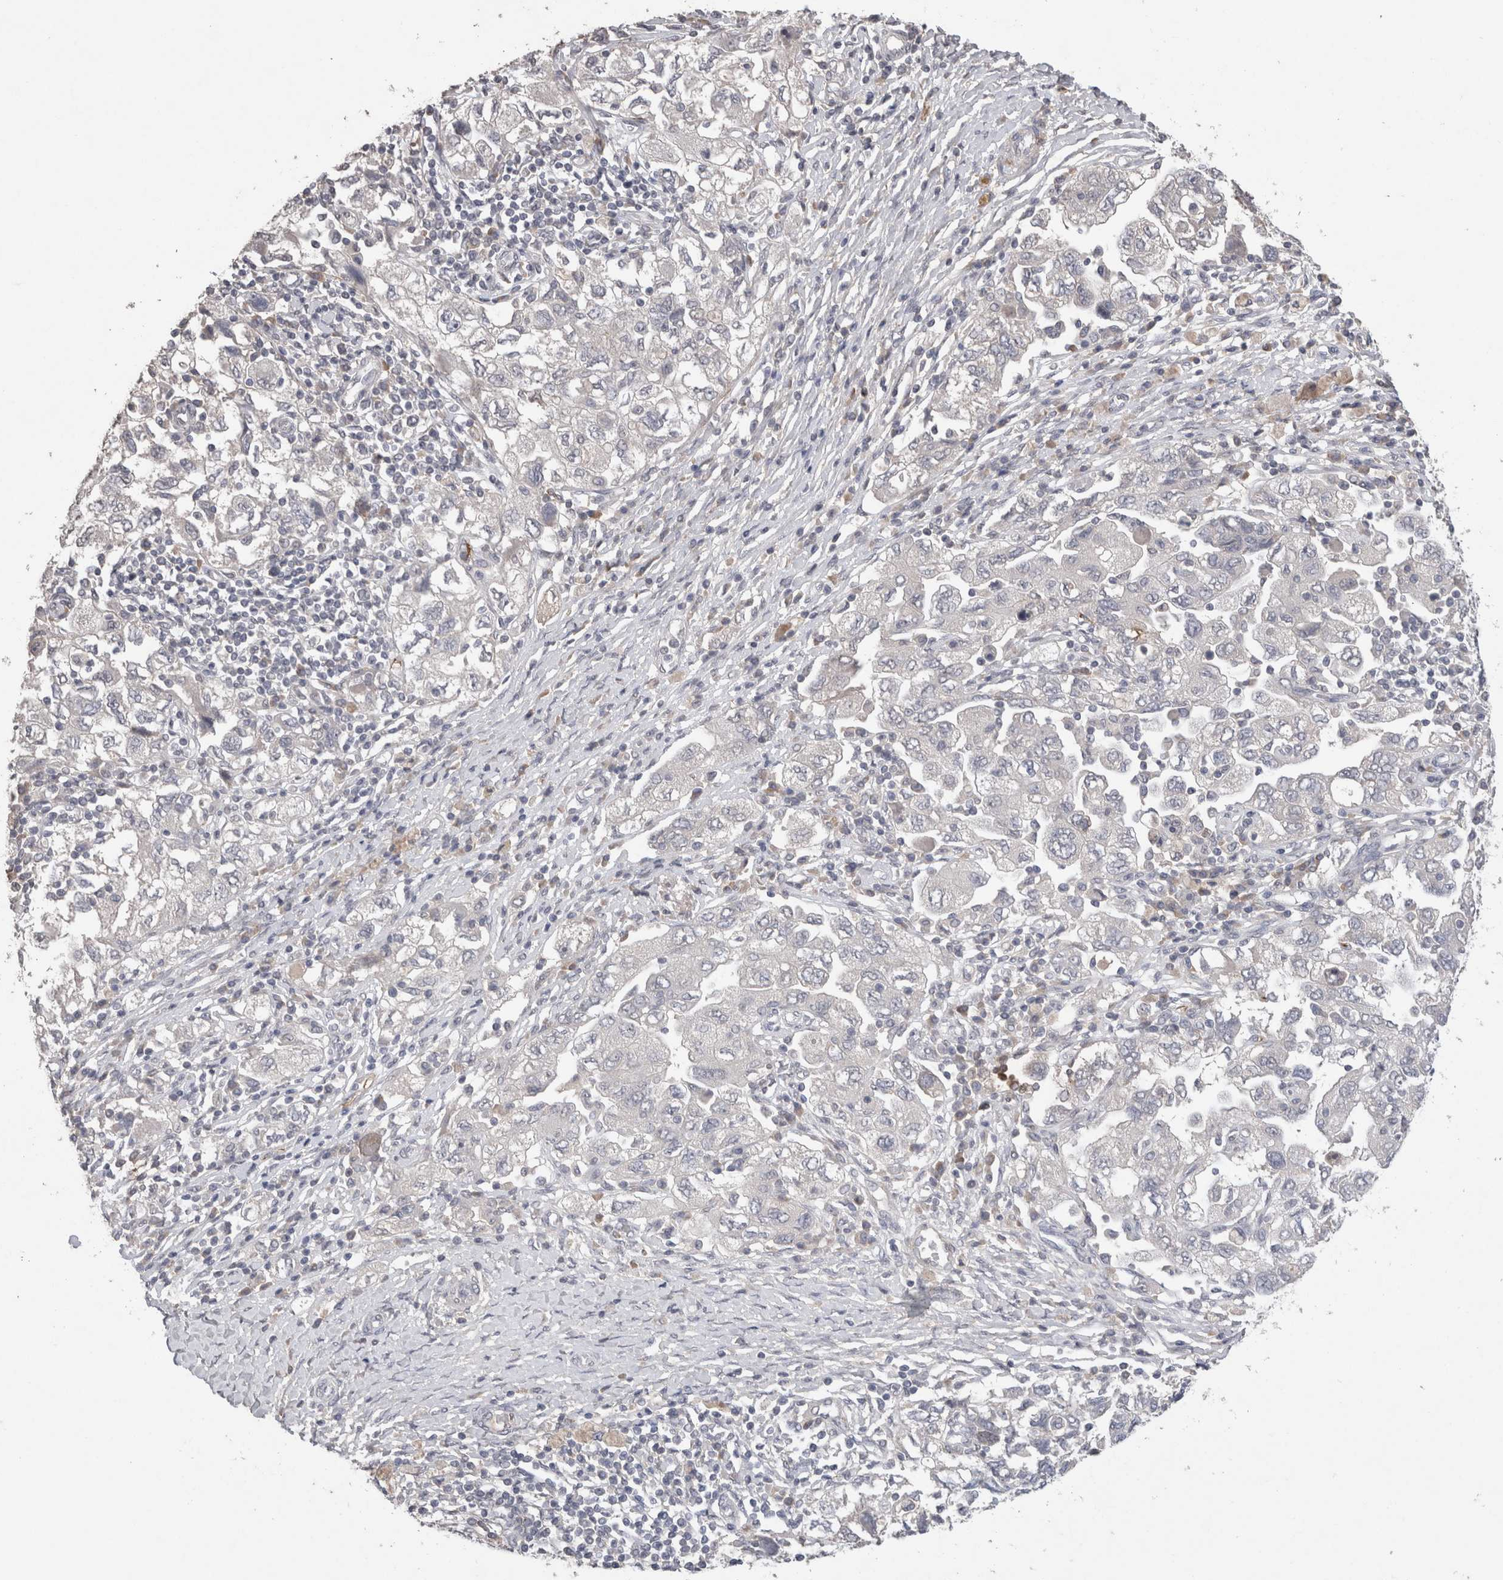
{"staining": {"intensity": "negative", "quantity": "none", "location": "none"}, "tissue": "ovarian cancer", "cell_type": "Tumor cells", "image_type": "cancer", "snomed": [{"axis": "morphology", "description": "Carcinoma, NOS"}, {"axis": "morphology", "description": "Cystadenocarcinoma, serous, NOS"}, {"axis": "topography", "description": "Ovary"}], "caption": "IHC image of neoplastic tissue: ovarian cancer (serous cystadenocarcinoma) stained with DAB displays no significant protein positivity in tumor cells. (Immunohistochemistry (ihc), brightfield microscopy, high magnification).", "gene": "CDH13", "patient": {"sex": "female", "age": 69}}